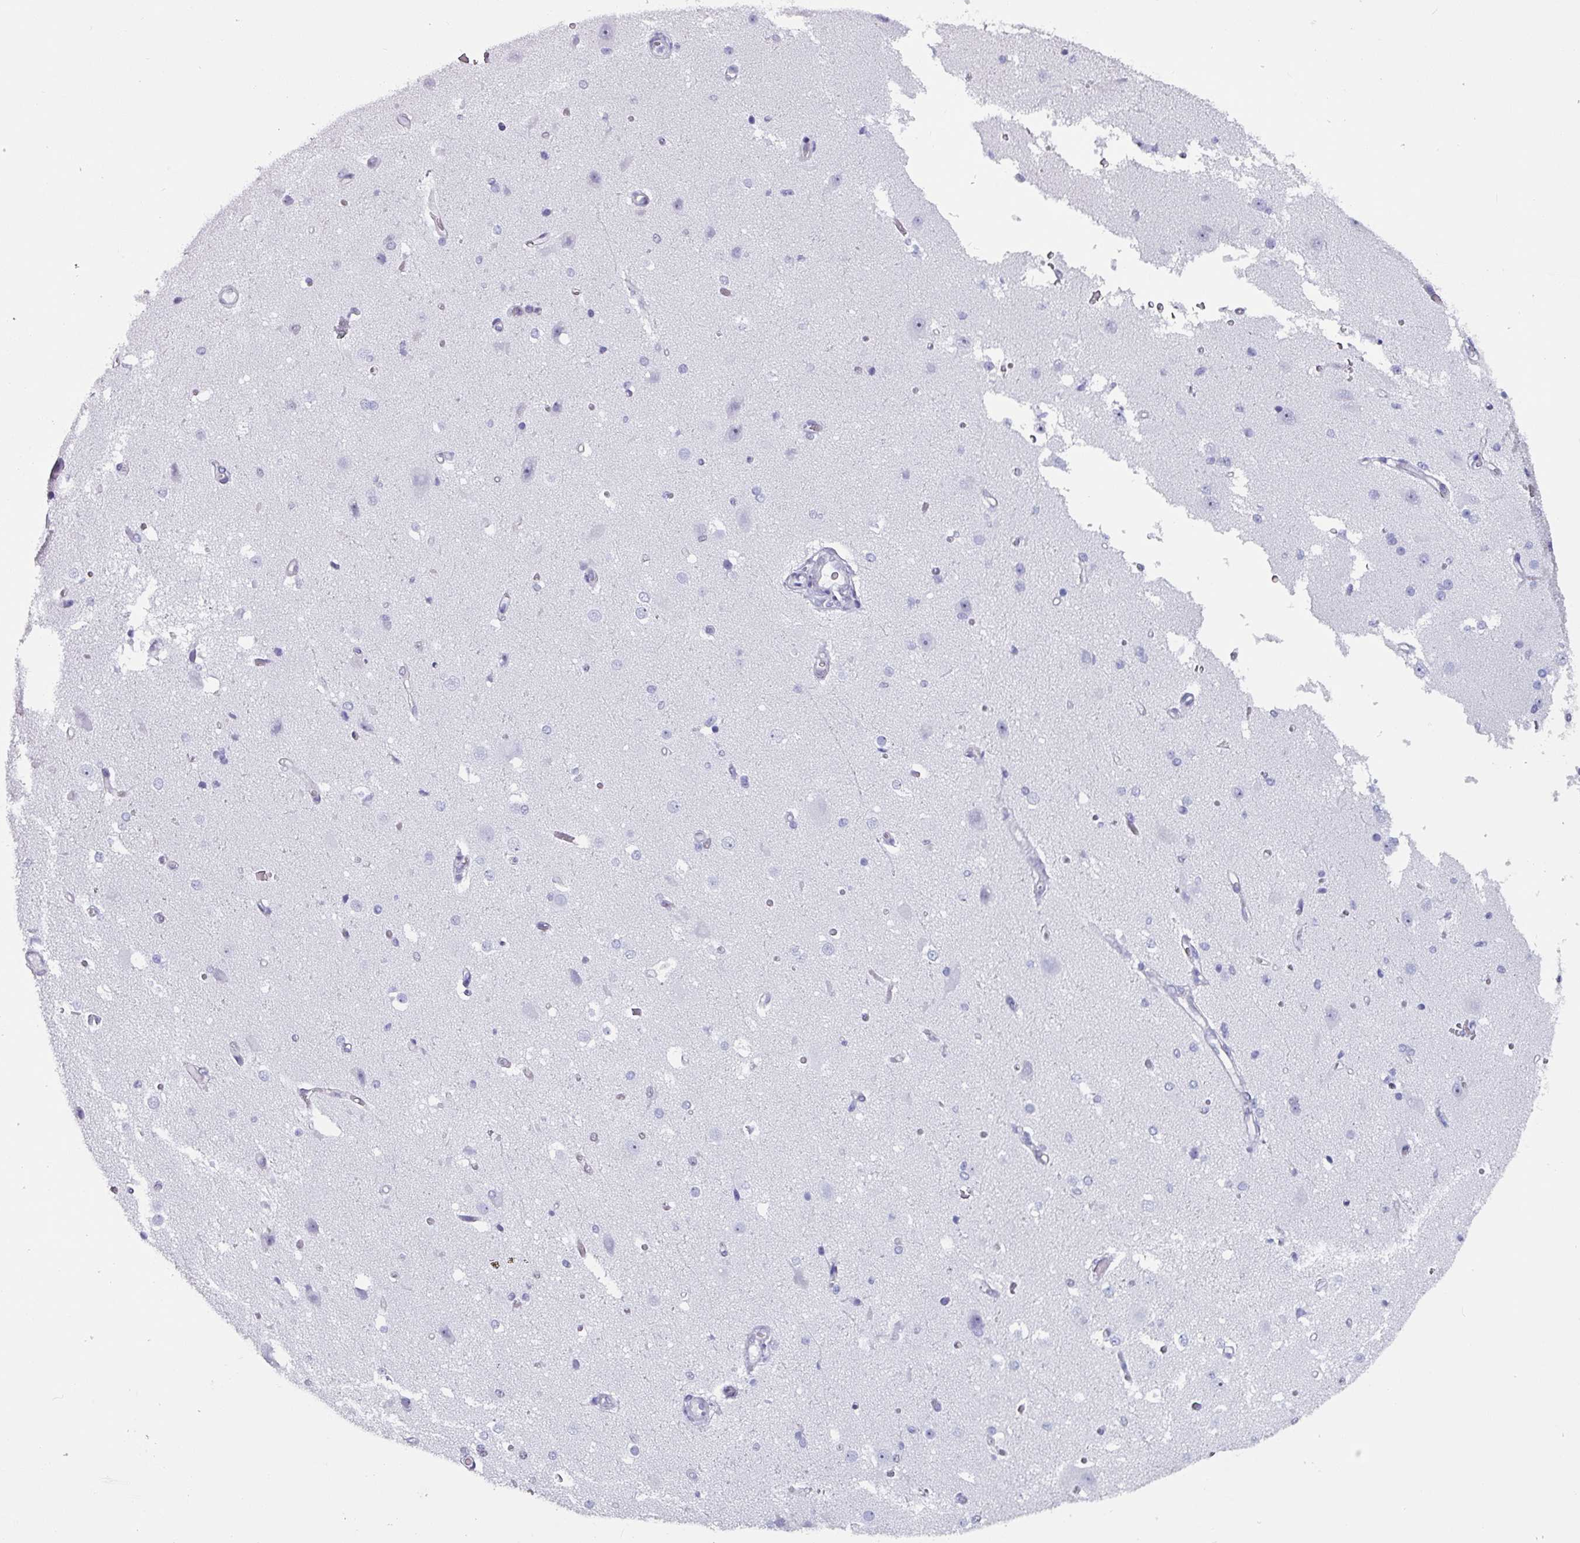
{"staining": {"intensity": "negative", "quantity": "none", "location": "none"}, "tissue": "cerebral cortex", "cell_type": "Endothelial cells", "image_type": "normal", "snomed": [{"axis": "morphology", "description": "Normal tissue, NOS"}, {"axis": "morphology", "description": "Inflammation, NOS"}, {"axis": "topography", "description": "Cerebral cortex"}], "caption": "Protein analysis of benign cerebral cortex reveals no significant positivity in endothelial cells. (Immunohistochemistry (ihc), brightfield microscopy, high magnification).", "gene": "ZNF816", "patient": {"sex": "male", "age": 6}}